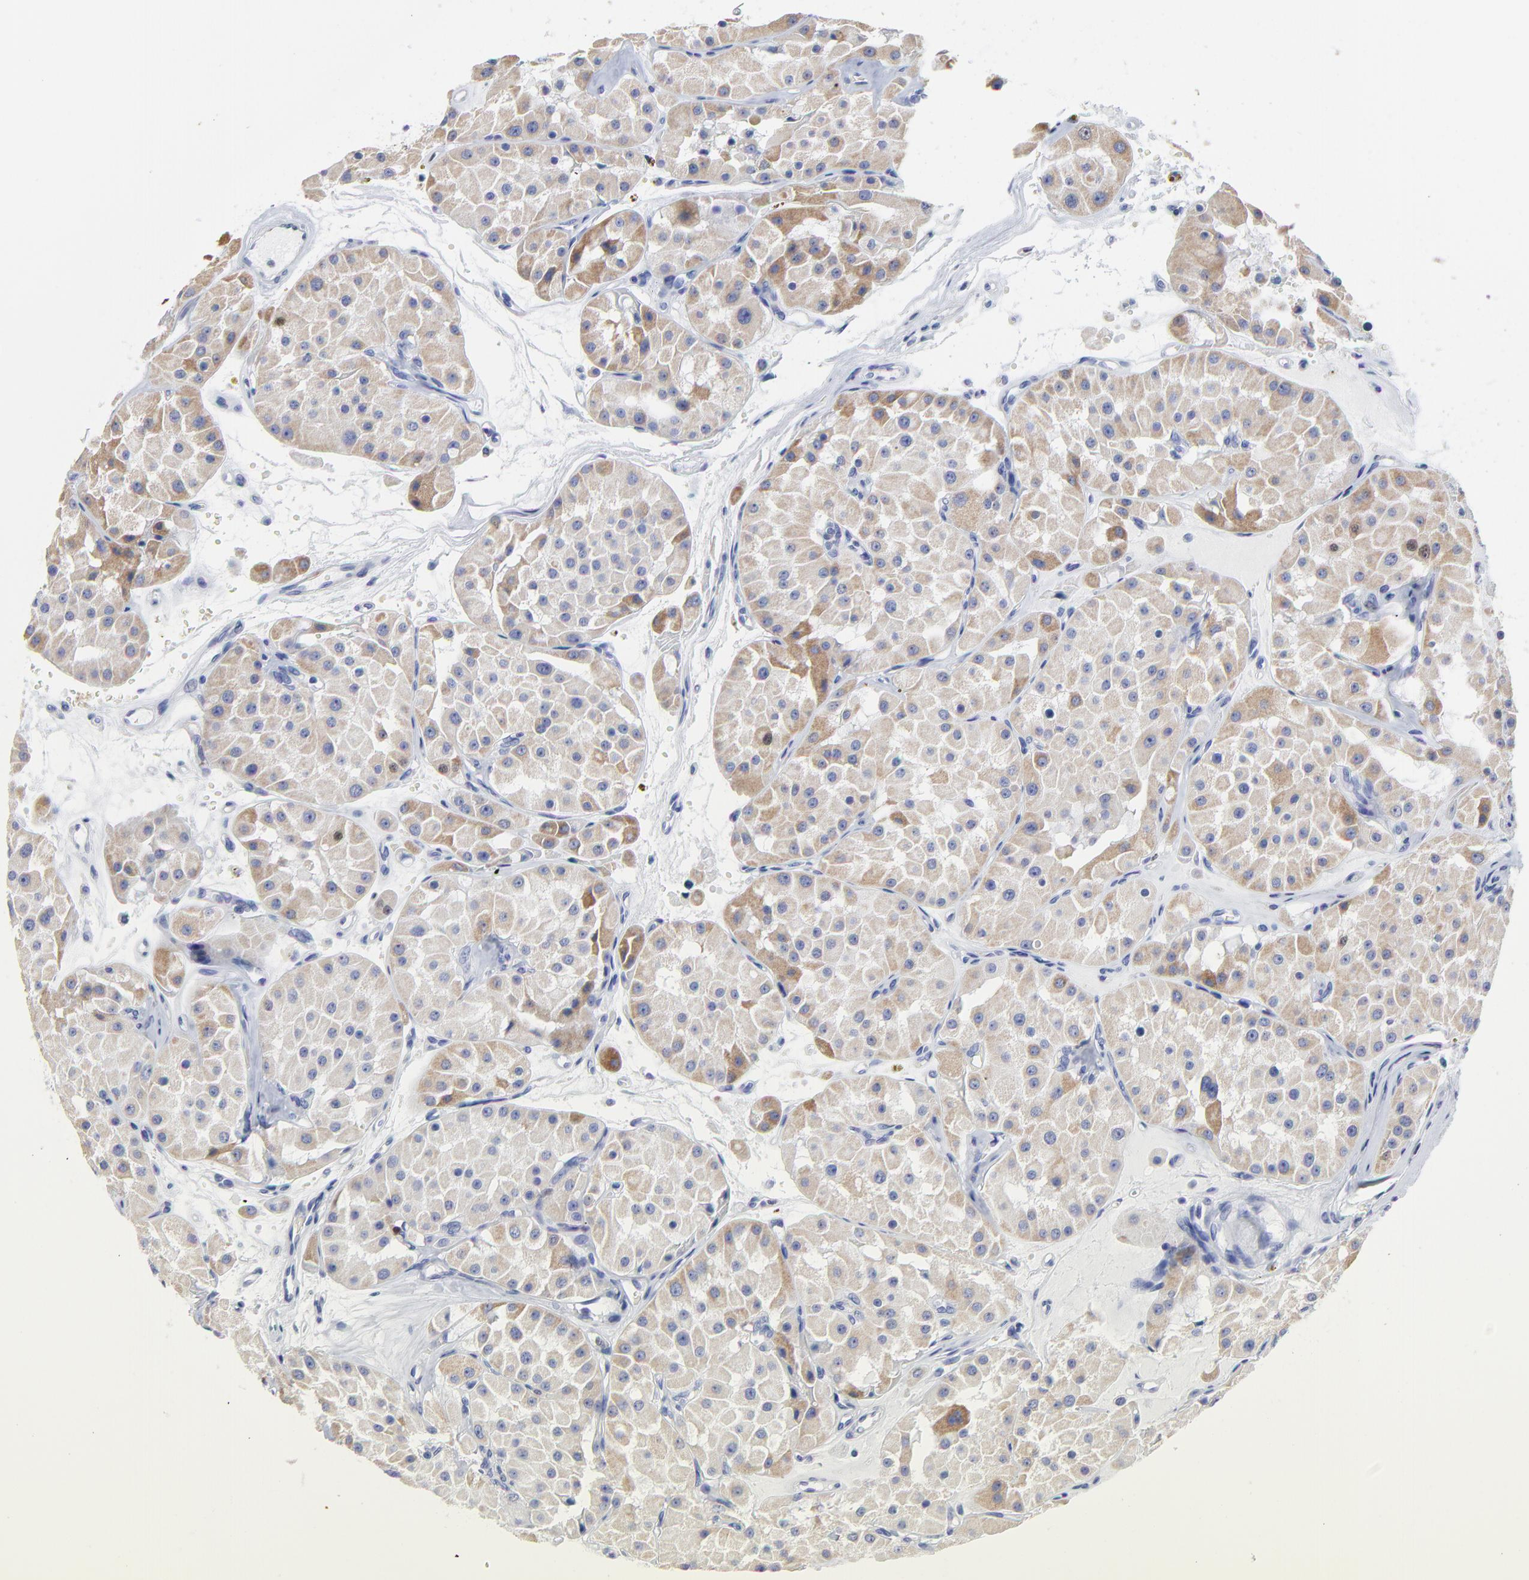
{"staining": {"intensity": "moderate", "quantity": ">75%", "location": "cytoplasmic/membranous"}, "tissue": "renal cancer", "cell_type": "Tumor cells", "image_type": "cancer", "snomed": [{"axis": "morphology", "description": "Adenocarcinoma, uncertain malignant potential"}, {"axis": "topography", "description": "Kidney"}], "caption": "Renal adenocarcinoma,  uncertain malignant potential was stained to show a protein in brown. There is medium levels of moderate cytoplasmic/membranous staining in about >75% of tumor cells.", "gene": "NCAPH", "patient": {"sex": "male", "age": 63}}